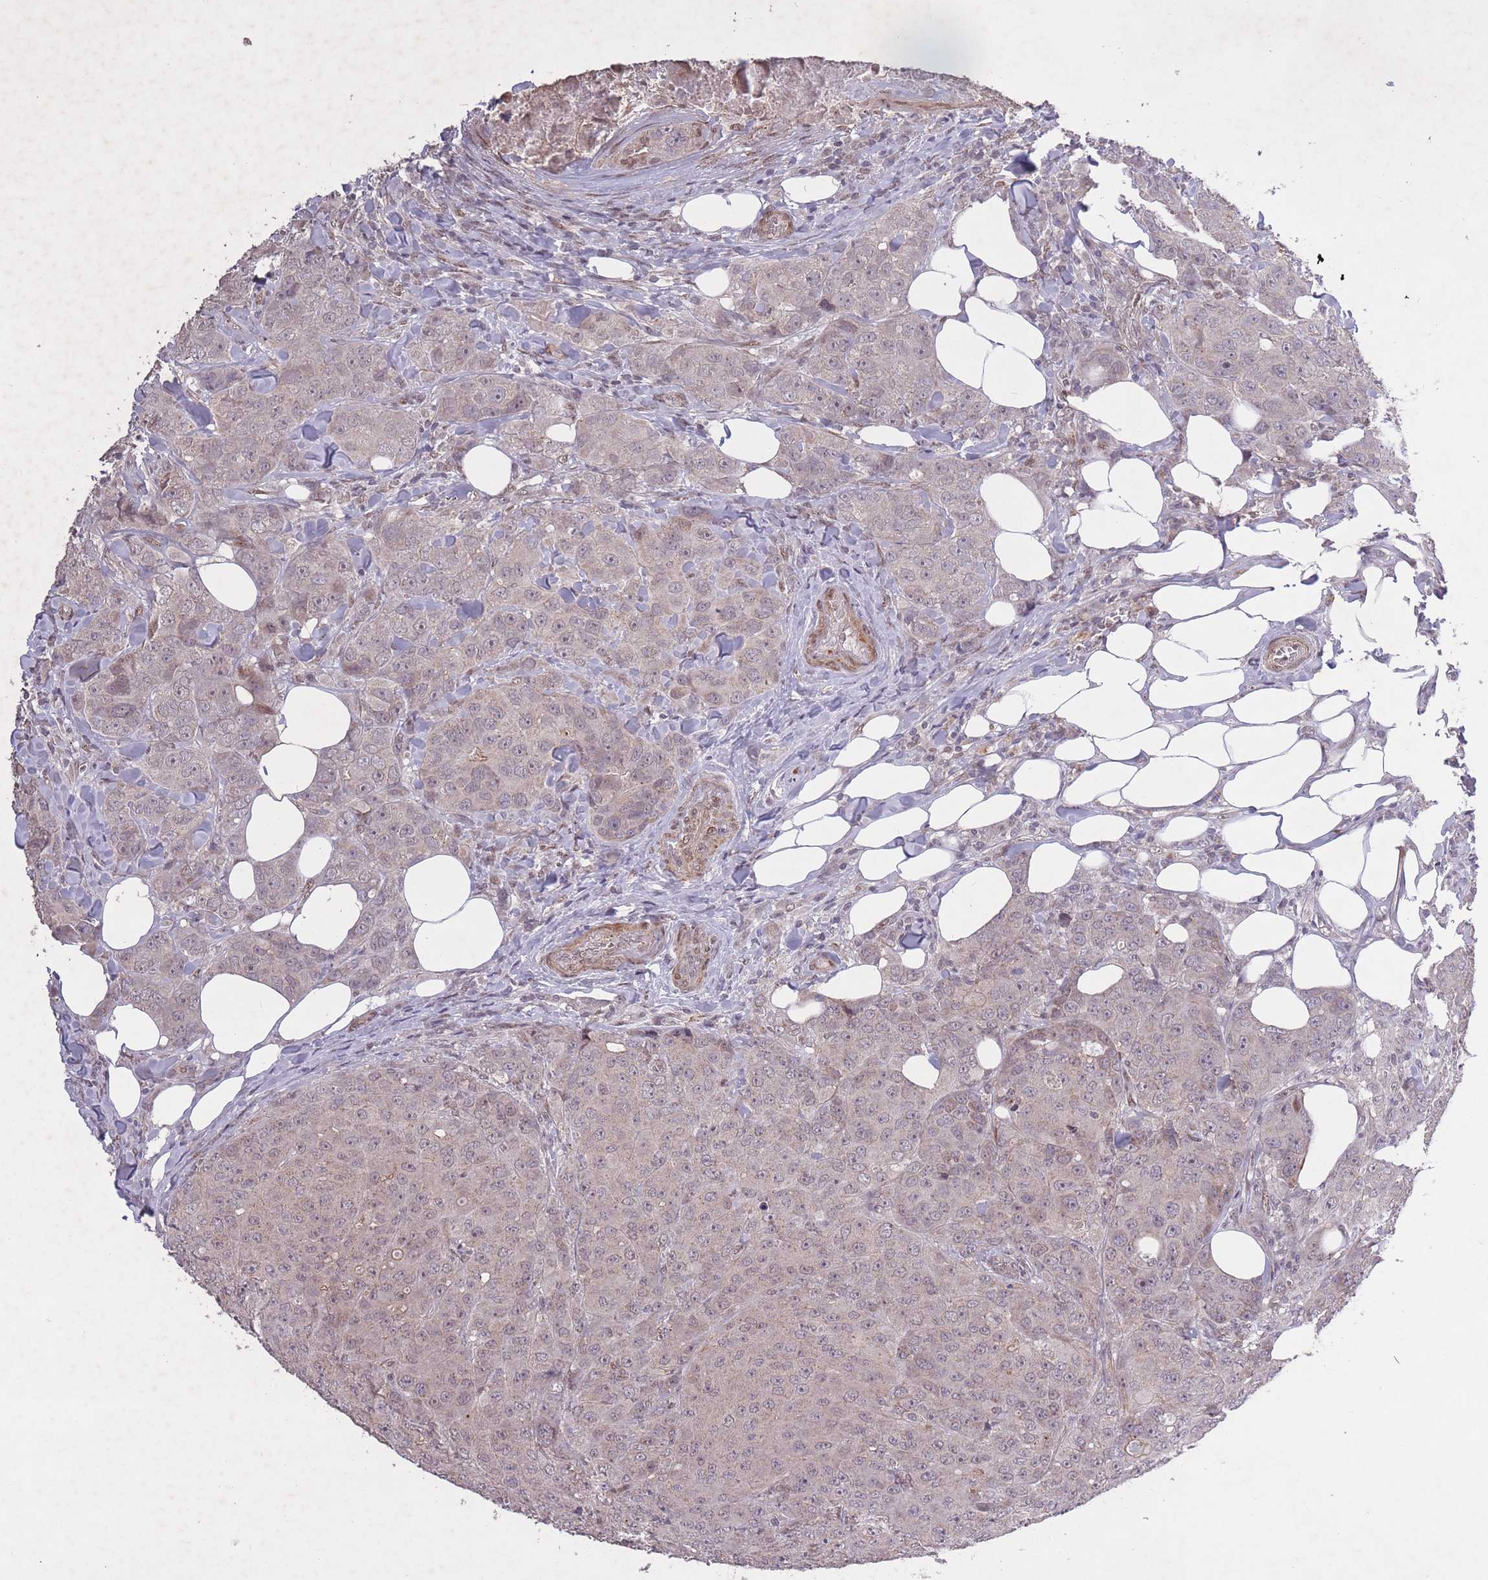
{"staining": {"intensity": "weak", "quantity": ">75%", "location": "nuclear"}, "tissue": "breast cancer", "cell_type": "Tumor cells", "image_type": "cancer", "snomed": [{"axis": "morphology", "description": "Duct carcinoma"}, {"axis": "topography", "description": "Breast"}], "caption": "Immunohistochemical staining of human breast cancer displays weak nuclear protein staining in about >75% of tumor cells. Immunohistochemistry (ihc) stains the protein of interest in brown and the nuclei are stained blue.", "gene": "CBX6", "patient": {"sex": "female", "age": 43}}